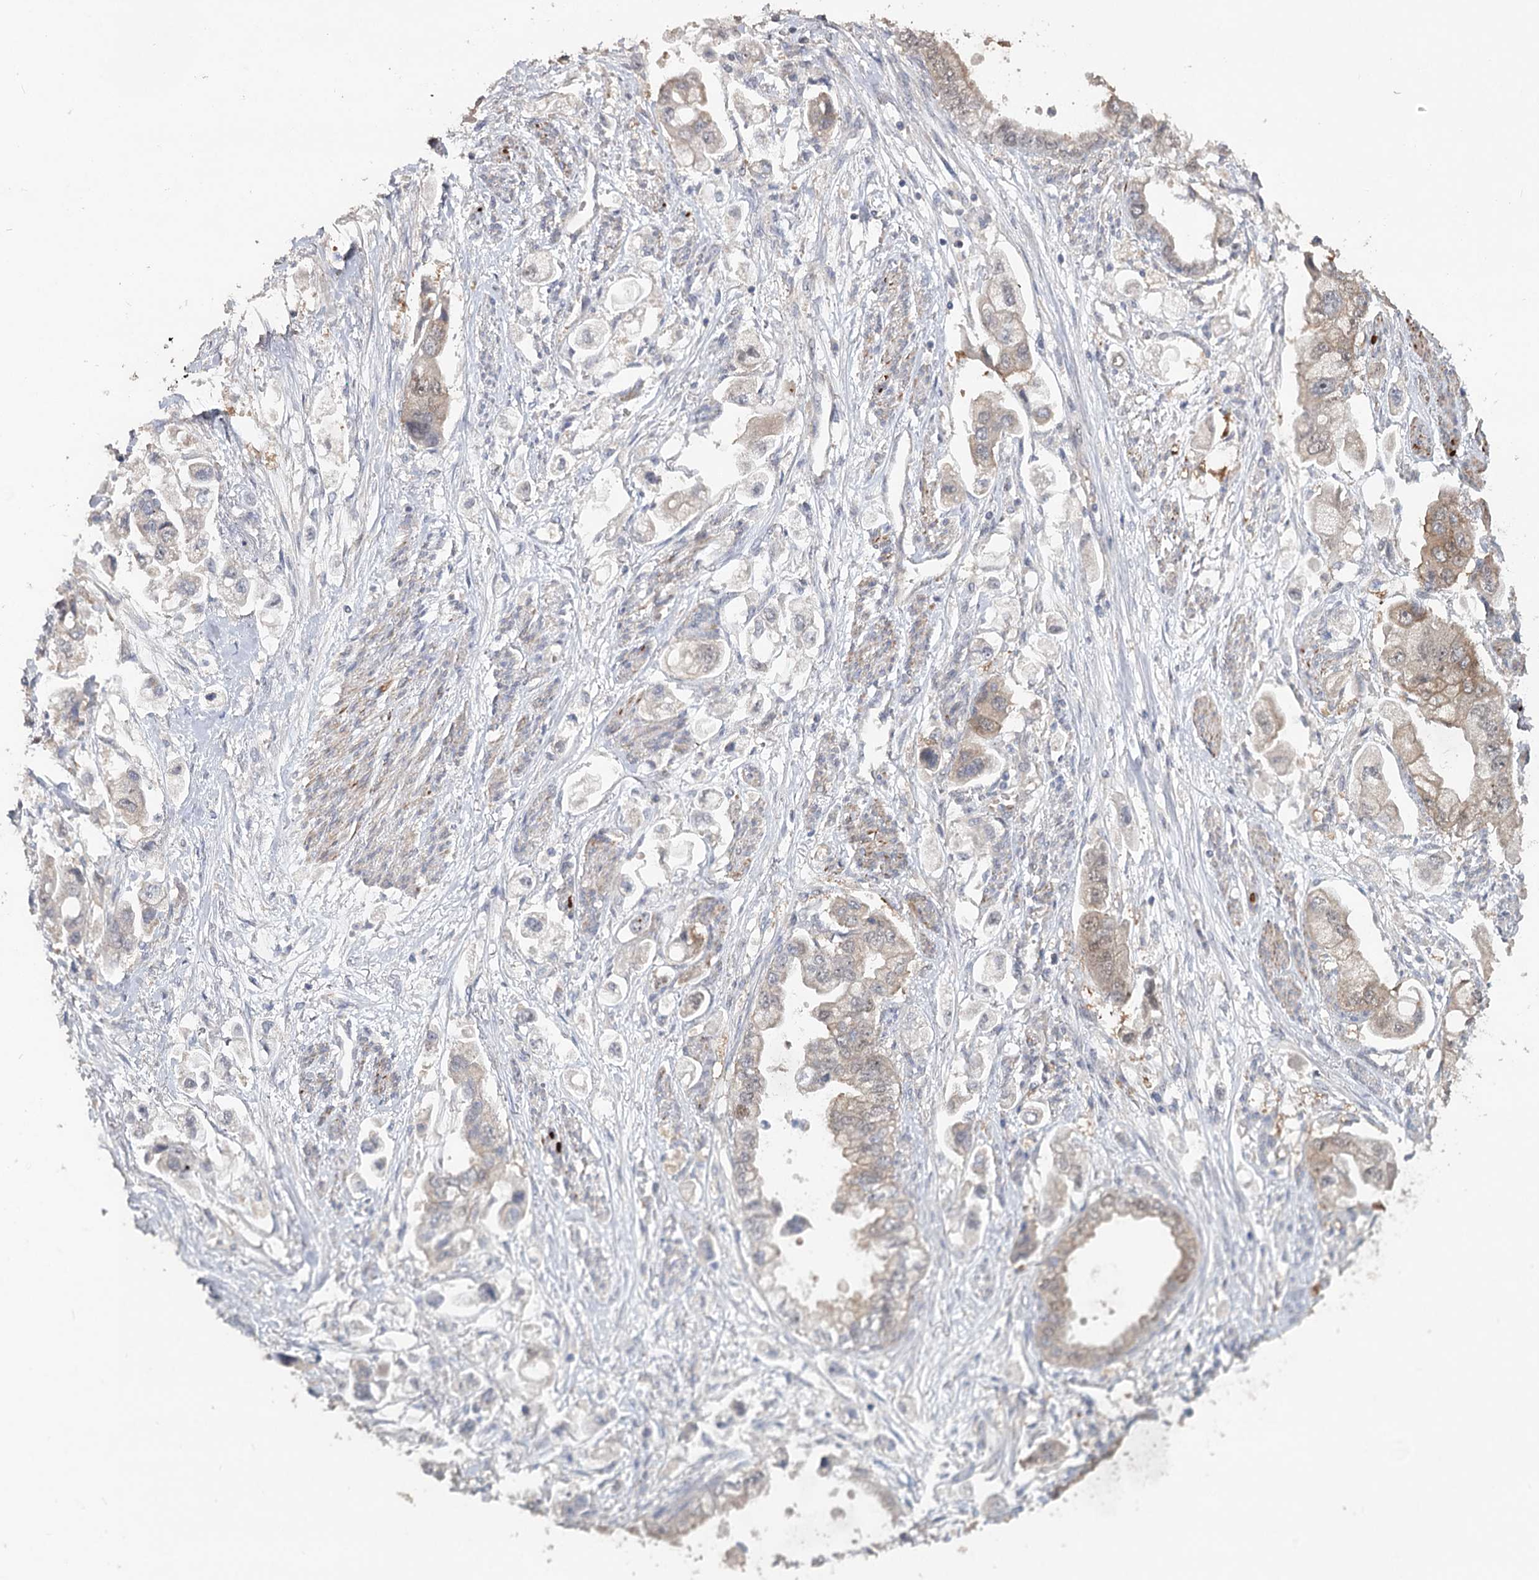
{"staining": {"intensity": "weak", "quantity": "25%-75%", "location": "cytoplasmic/membranous"}, "tissue": "stomach cancer", "cell_type": "Tumor cells", "image_type": "cancer", "snomed": [{"axis": "morphology", "description": "Adenocarcinoma, NOS"}, {"axis": "topography", "description": "Stomach"}], "caption": "Human stomach cancer (adenocarcinoma) stained with a brown dye exhibits weak cytoplasmic/membranous positive expression in about 25%-75% of tumor cells.", "gene": "MAP3K13", "patient": {"sex": "male", "age": 62}}